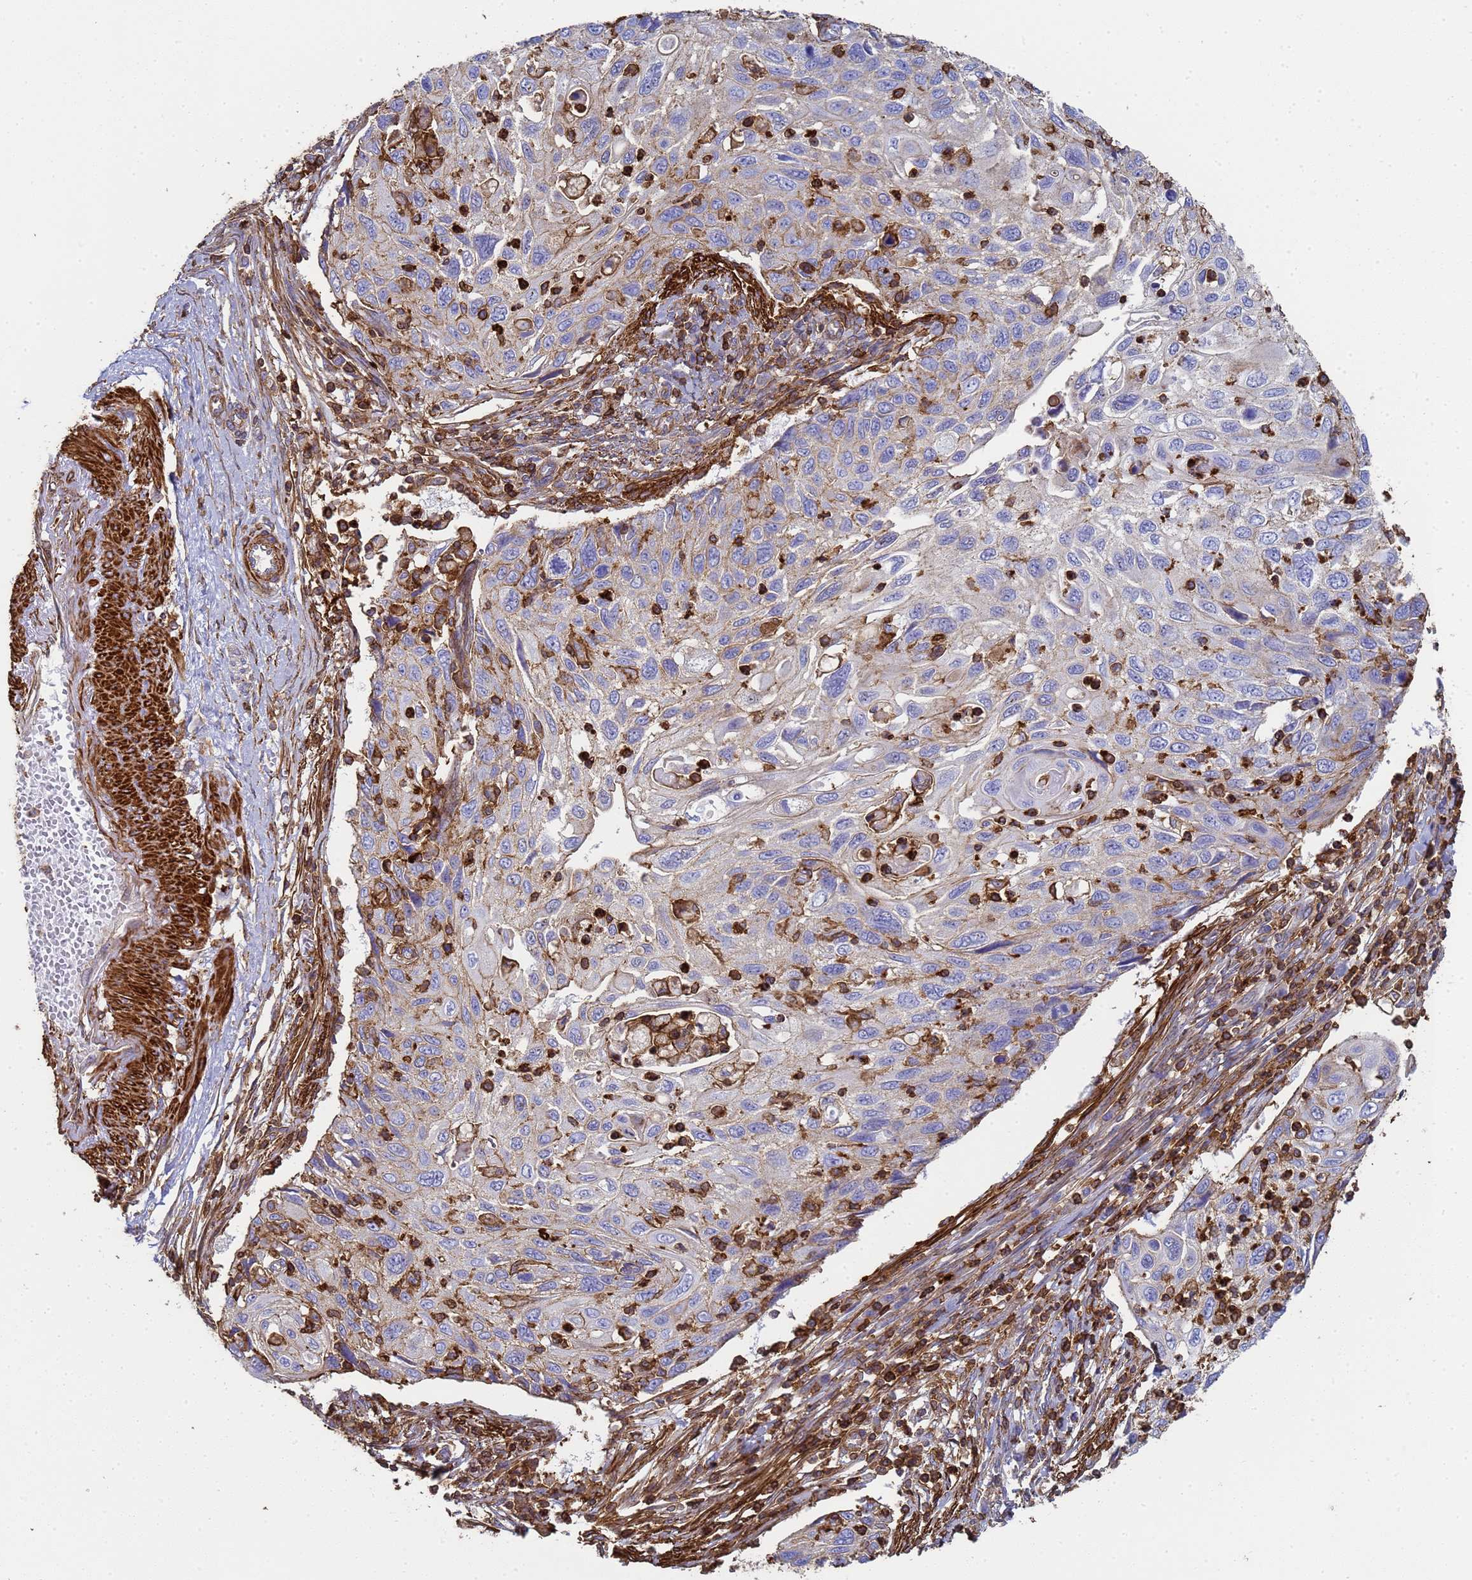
{"staining": {"intensity": "negative", "quantity": "none", "location": "none"}, "tissue": "cervical cancer", "cell_type": "Tumor cells", "image_type": "cancer", "snomed": [{"axis": "morphology", "description": "Squamous cell carcinoma, NOS"}, {"axis": "topography", "description": "Cervix"}], "caption": "There is no significant expression in tumor cells of cervical squamous cell carcinoma. Nuclei are stained in blue.", "gene": "ACTB", "patient": {"sex": "female", "age": 70}}